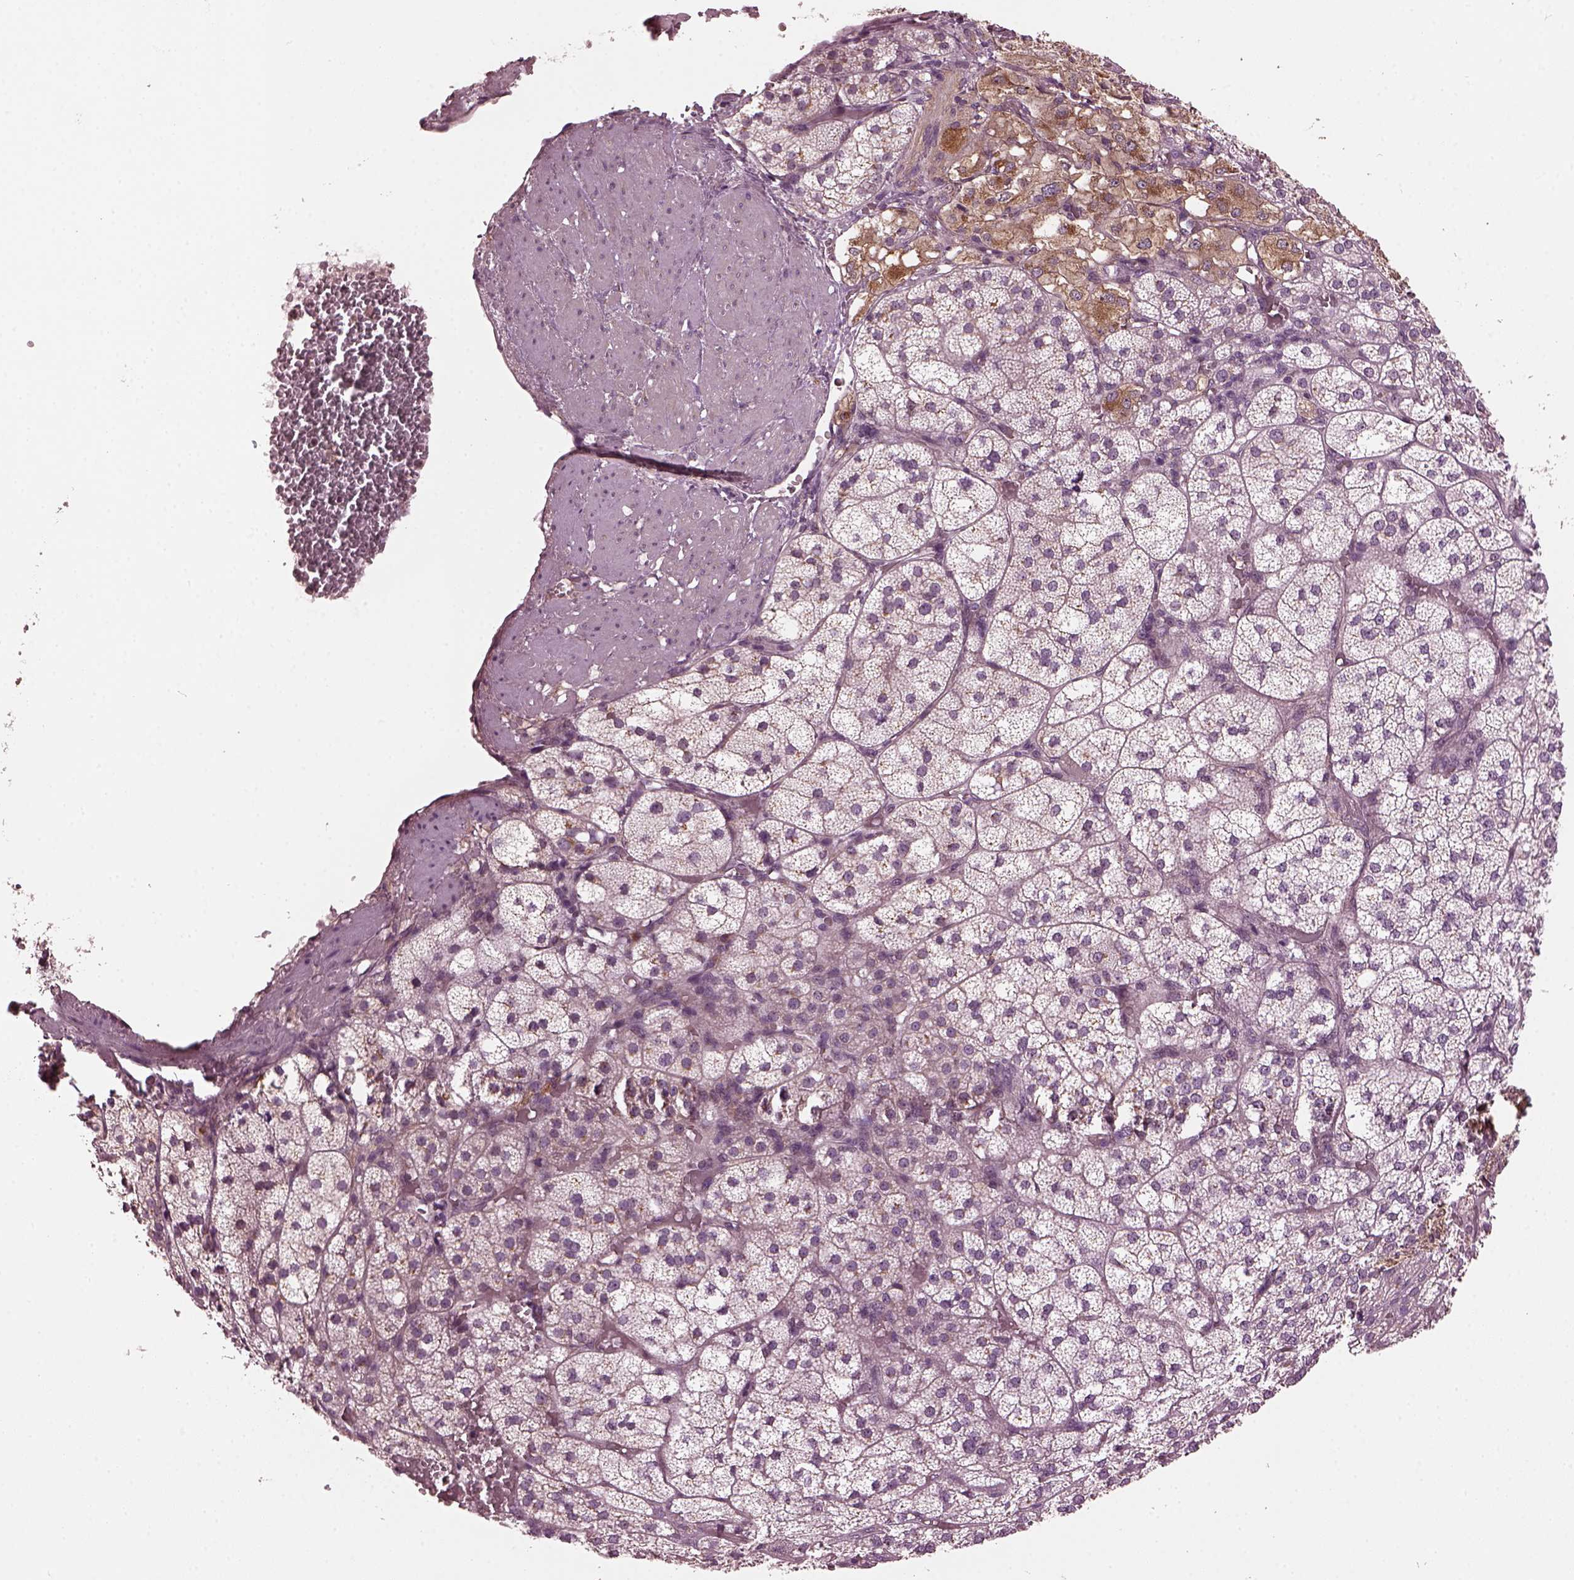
{"staining": {"intensity": "moderate", "quantity": "<25%", "location": "cytoplasmic/membranous"}, "tissue": "adrenal gland", "cell_type": "Glandular cells", "image_type": "normal", "snomed": [{"axis": "morphology", "description": "Normal tissue, NOS"}, {"axis": "topography", "description": "Adrenal gland"}], "caption": "IHC image of normal adrenal gland: human adrenal gland stained using IHC demonstrates low levels of moderate protein expression localized specifically in the cytoplasmic/membranous of glandular cells, appearing as a cytoplasmic/membranous brown color.", "gene": "RUFY3", "patient": {"sex": "female", "age": 60}}